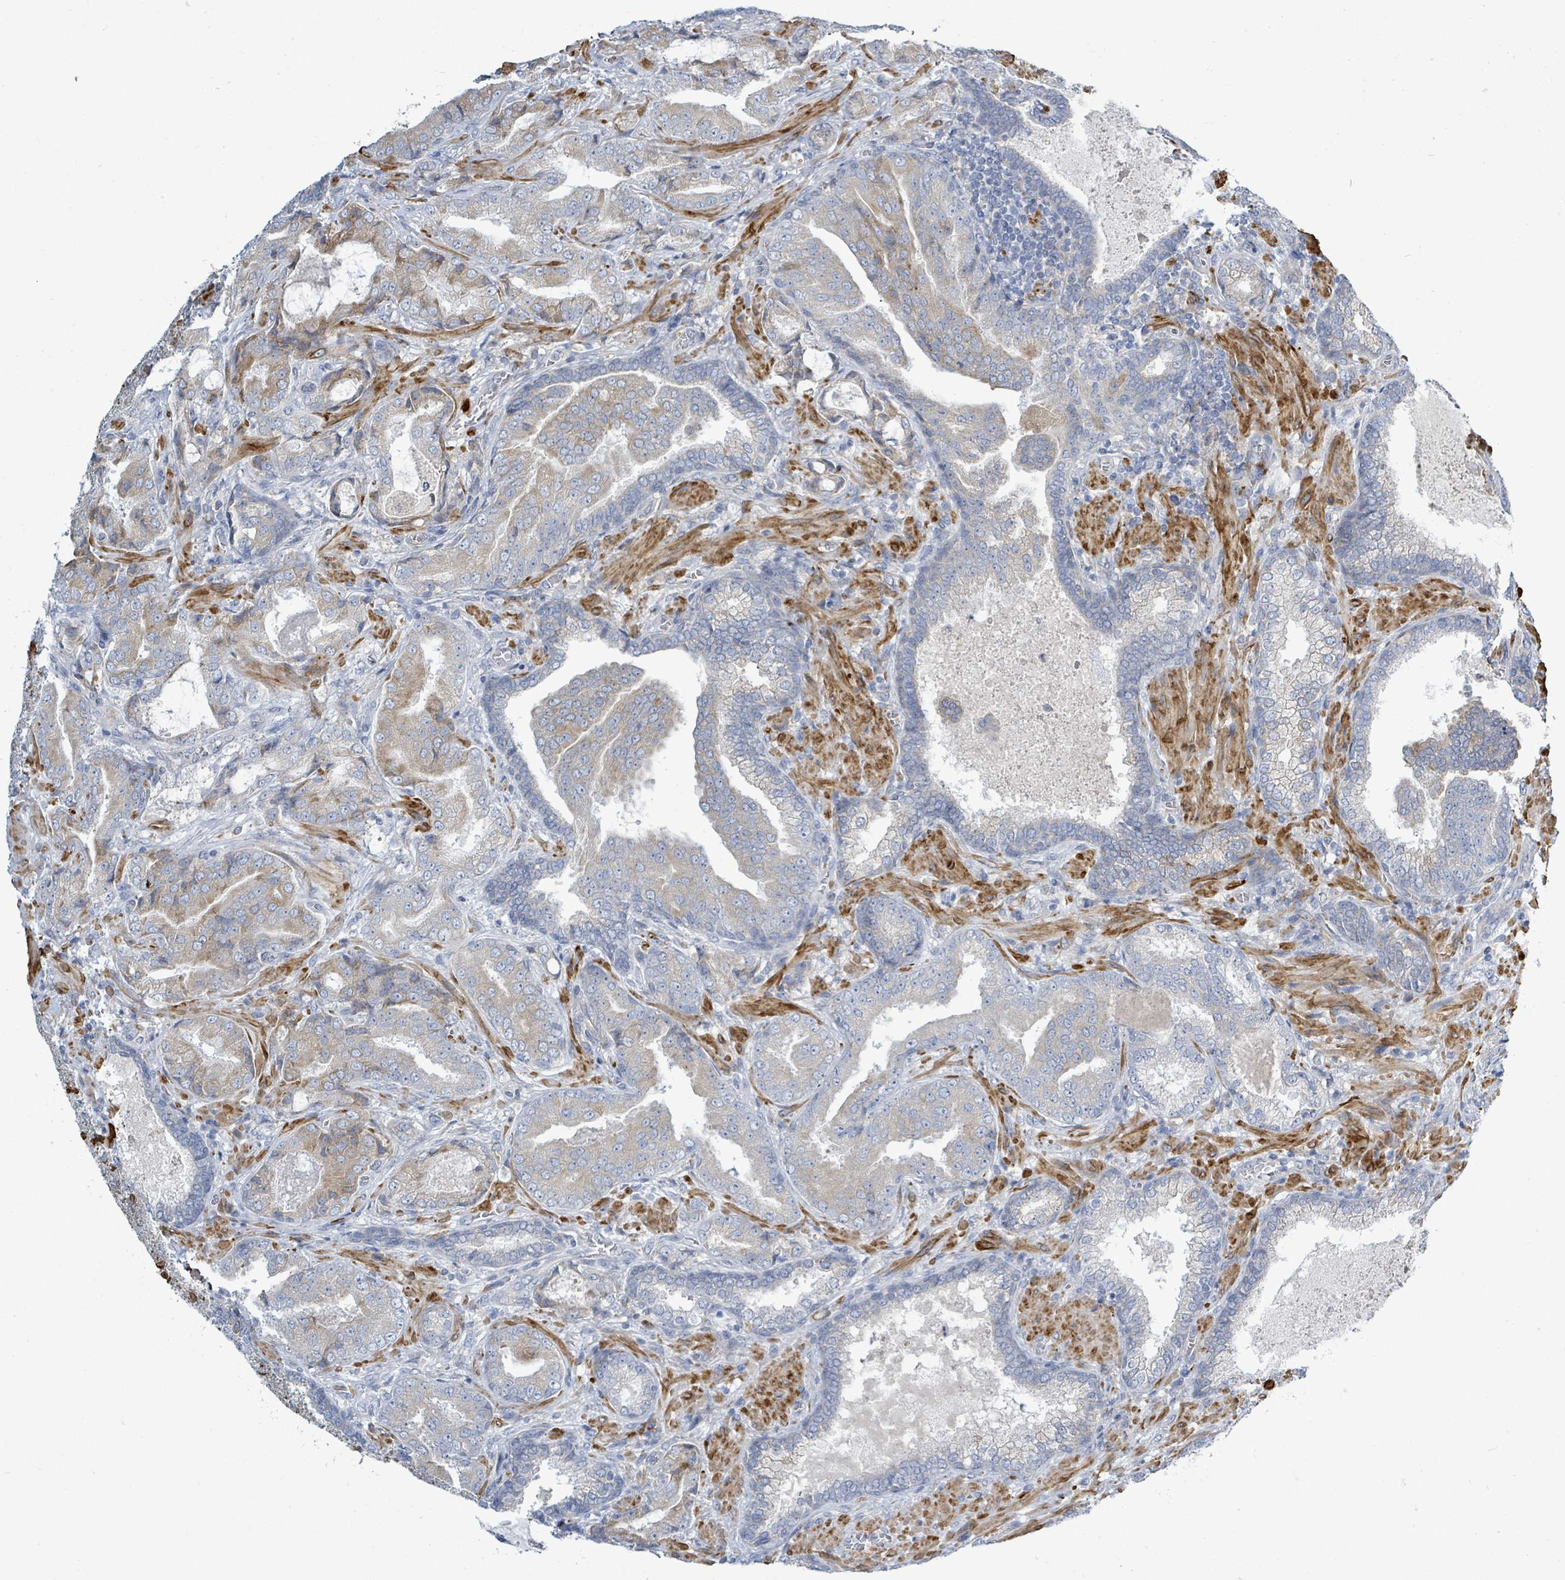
{"staining": {"intensity": "negative", "quantity": "none", "location": "none"}, "tissue": "prostate cancer", "cell_type": "Tumor cells", "image_type": "cancer", "snomed": [{"axis": "morphology", "description": "Adenocarcinoma, High grade"}, {"axis": "topography", "description": "Prostate"}], "caption": "DAB immunohistochemical staining of human high-grade adenocarcinoma (prostate) displays no significant staining in tumor cells. (Brightfield microscopy of DAB (3,3'-diaminobenzidine) immunohistochemistry at high magnification).", "gene": "SIRPB1", "patient": {"sex": "male", "age": 68}}